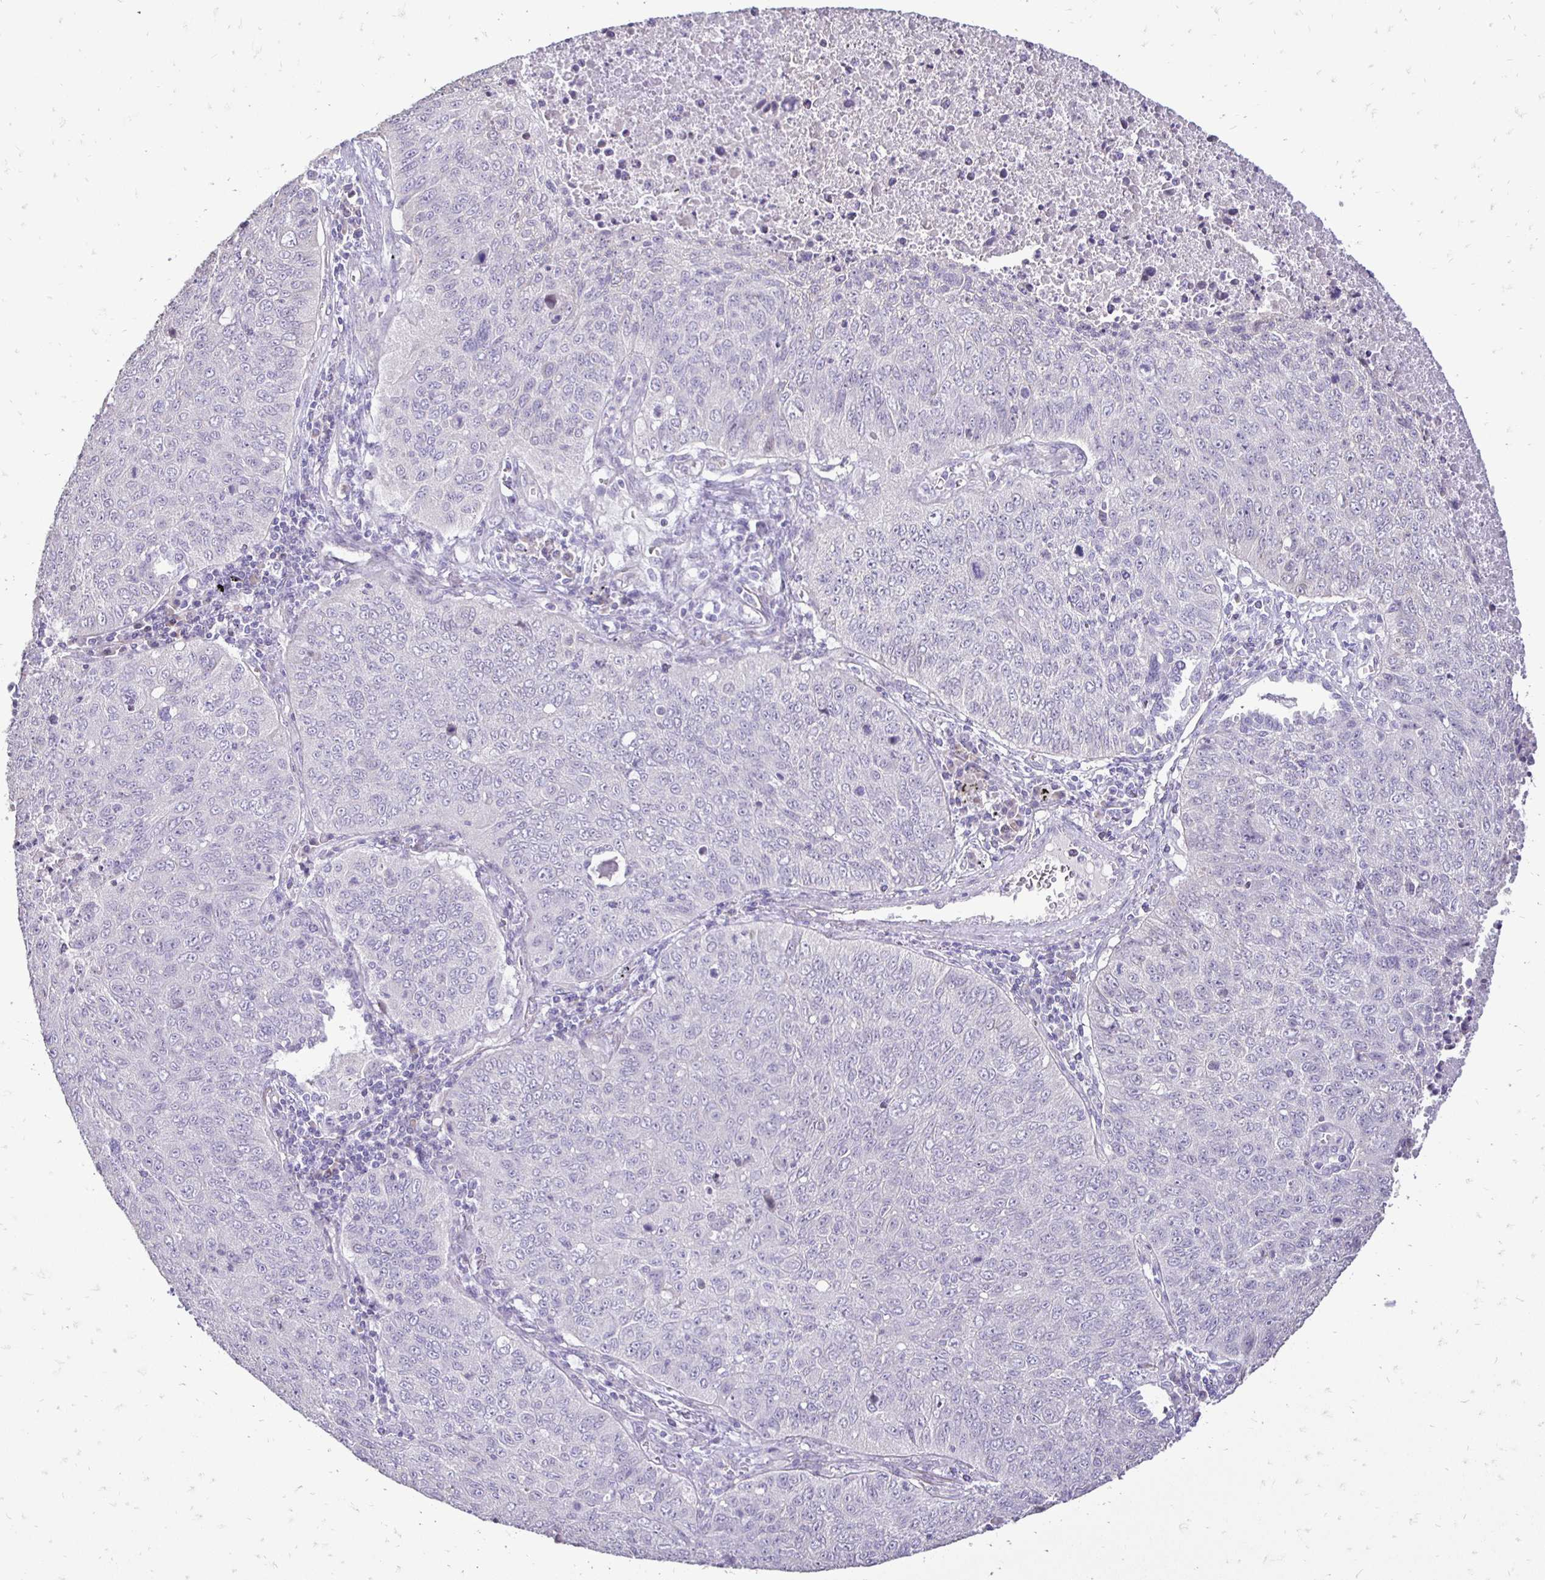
{"staining": {"intensity": "negative", "quantity": "none", "location": "none"}, "tissue": "lung cancer", "cell_type": "Tumor cells", "image_type": "cancer", "snomed": [{"axis": "morphology", "description": "Normal morphology"}, {"axis": "morphology", "description": "Aneuploidy"}, {"axis": "morphology", "description": "Squamous cell carcinoma, NOS"}, {"axis": "topography", "description": "Lymph node"}, {"axis": "topography", "description": "Lung"}], "caption": "DAB (3,3'-diaminobenzidine) immunohistochemical staining of human lung cancer (aneuploidy) demonstrates no significant expression in tumor cells.", "gene": "GAS2", "patient": {"sex": "female", "age": 76}}